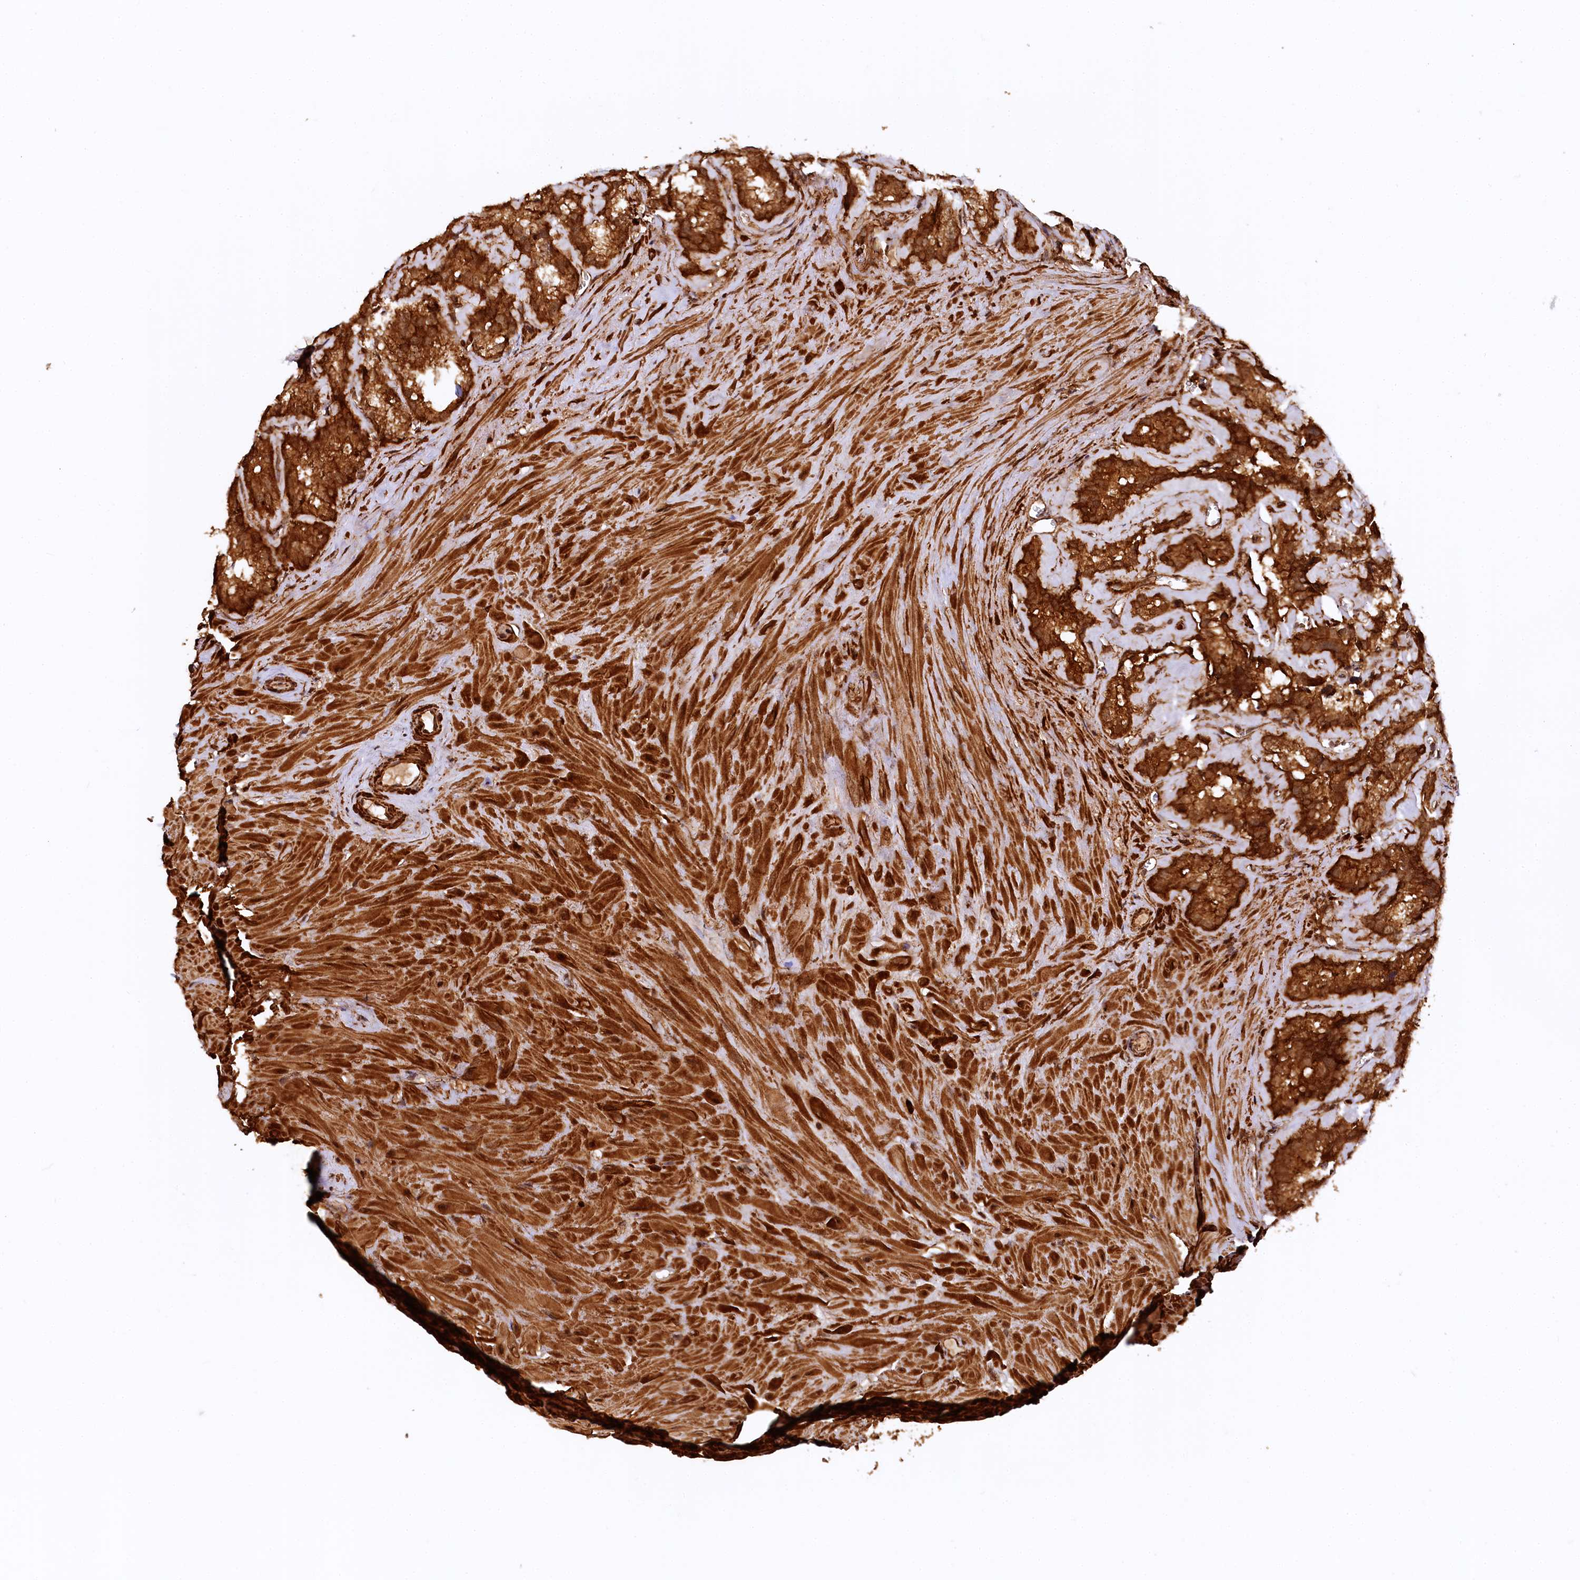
{"staining": {"intensity": "strong", "quantity": ">75%", "location": "cytoplasmic/membranous"}, "tissue": "seminal vesicle", "cell_type": "Glandular cells", "image_type": "normal", "snomed": [{"axis": "morphology", "description": "Normal tissue, NOS"}, {"axis": "topography", "description": "Prostate"}, {"axis": "topography", "description": "Seminal veicle"}], "caption": "Seminal vesicle stained with a brown dye reveals strong cytoplasmic/membranous positive staining in about >75% of glandular cells.", "gene": "STUB1", "patient": {"sex": "male", "age": 59}}